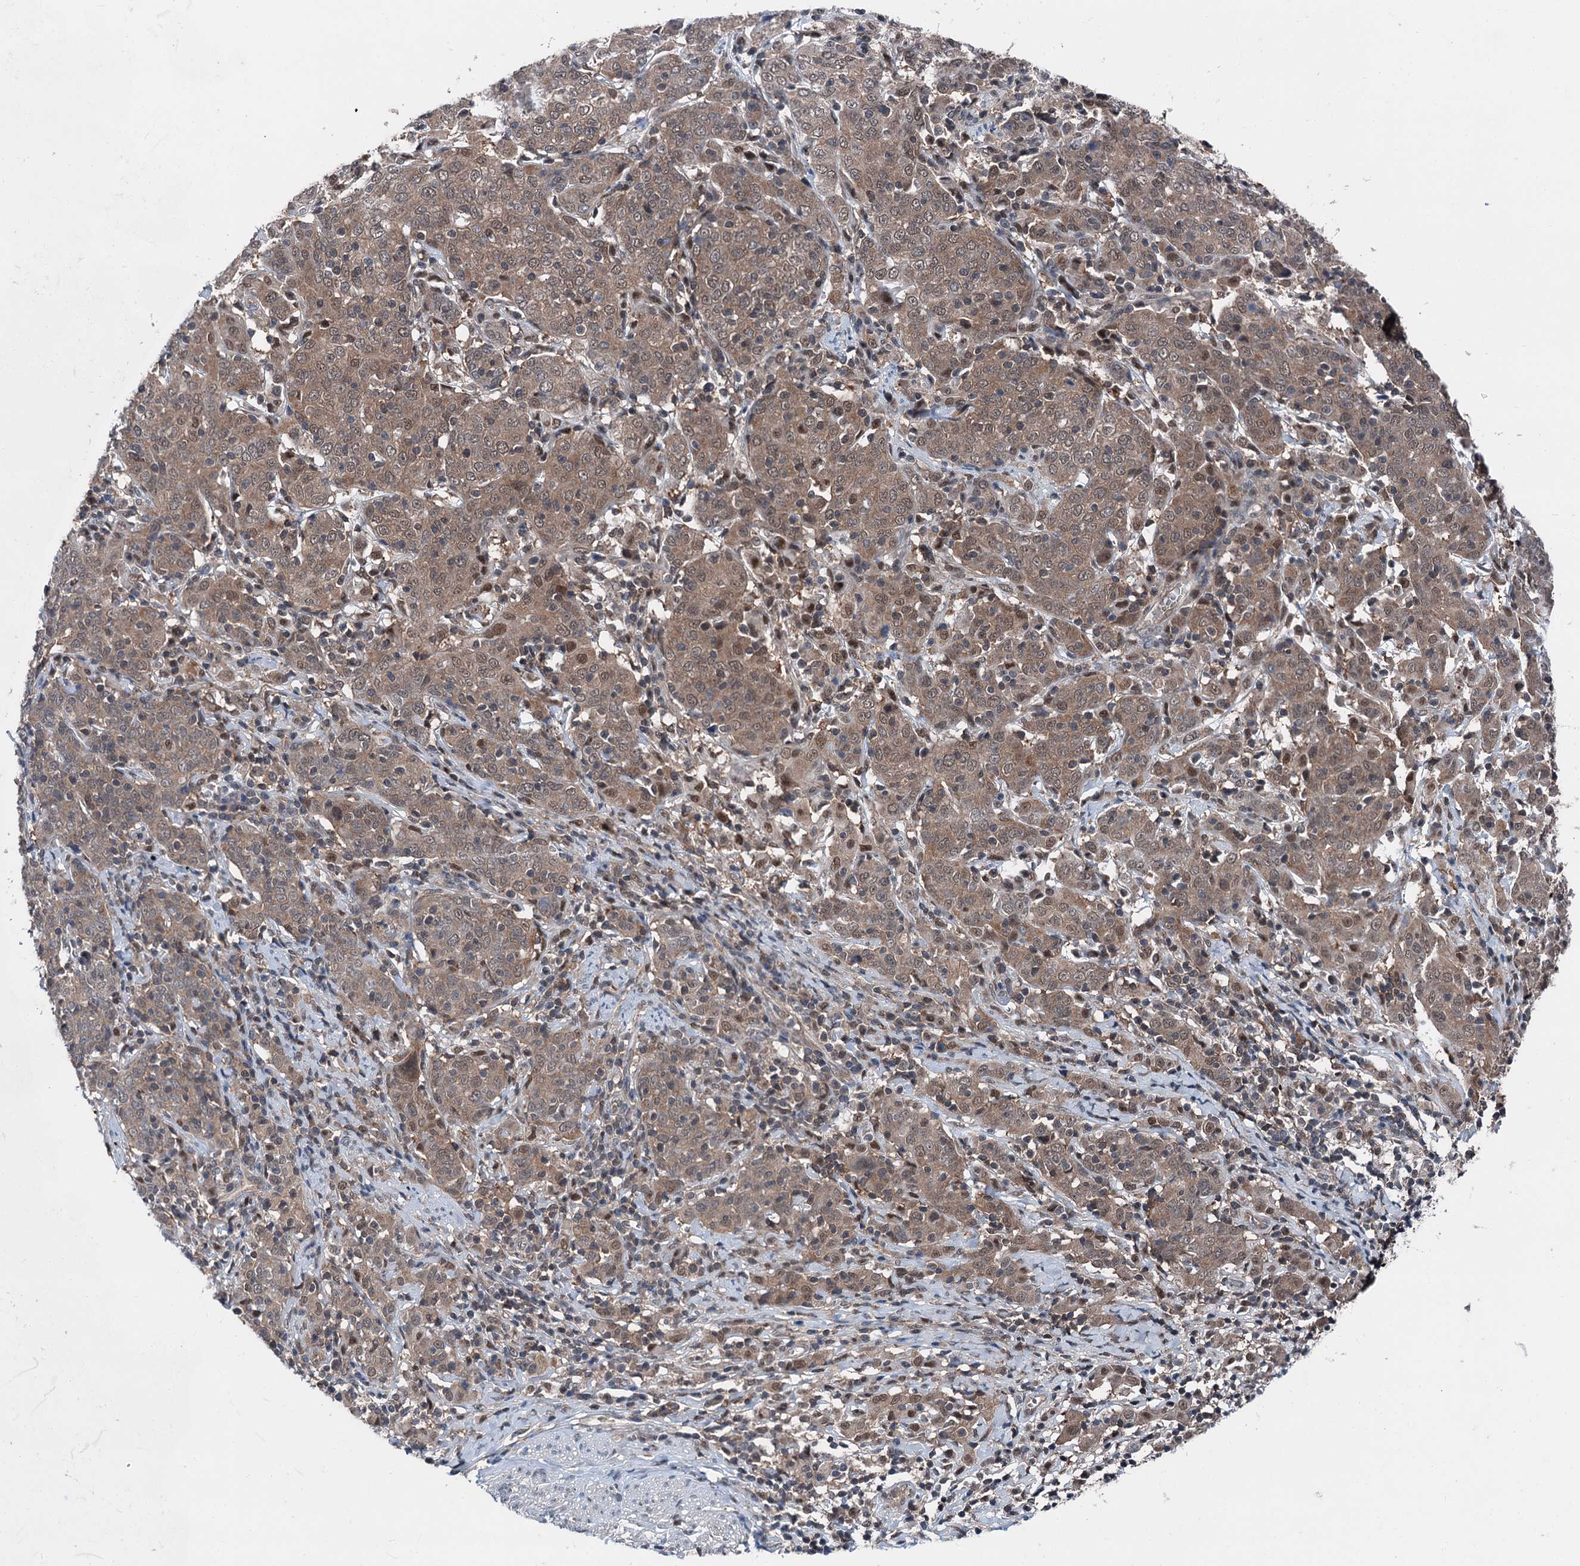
{"staining": {"intensity": "moderate", "quantity": ">75%", "location": "cytoplasmic/membranous,nuclear"}, "tissue": "cervical cancer", "cell_type": "Tumor cells", "image_type": "cancer", "snomed": [{"axis": "morphology", "description": "Squamous cell carcinoma, NOS"}, {"axis": "topography", "description": "Cervix"}], "caption": "The image exhibits a brown stain indicating the presence of a protein in the cytoplasmic/membranous and nuclear of tumor cells in cervical squamous cell carcinoma.", "gene": "PSMD13", "patient": {"sex": "female", "age": 67}}